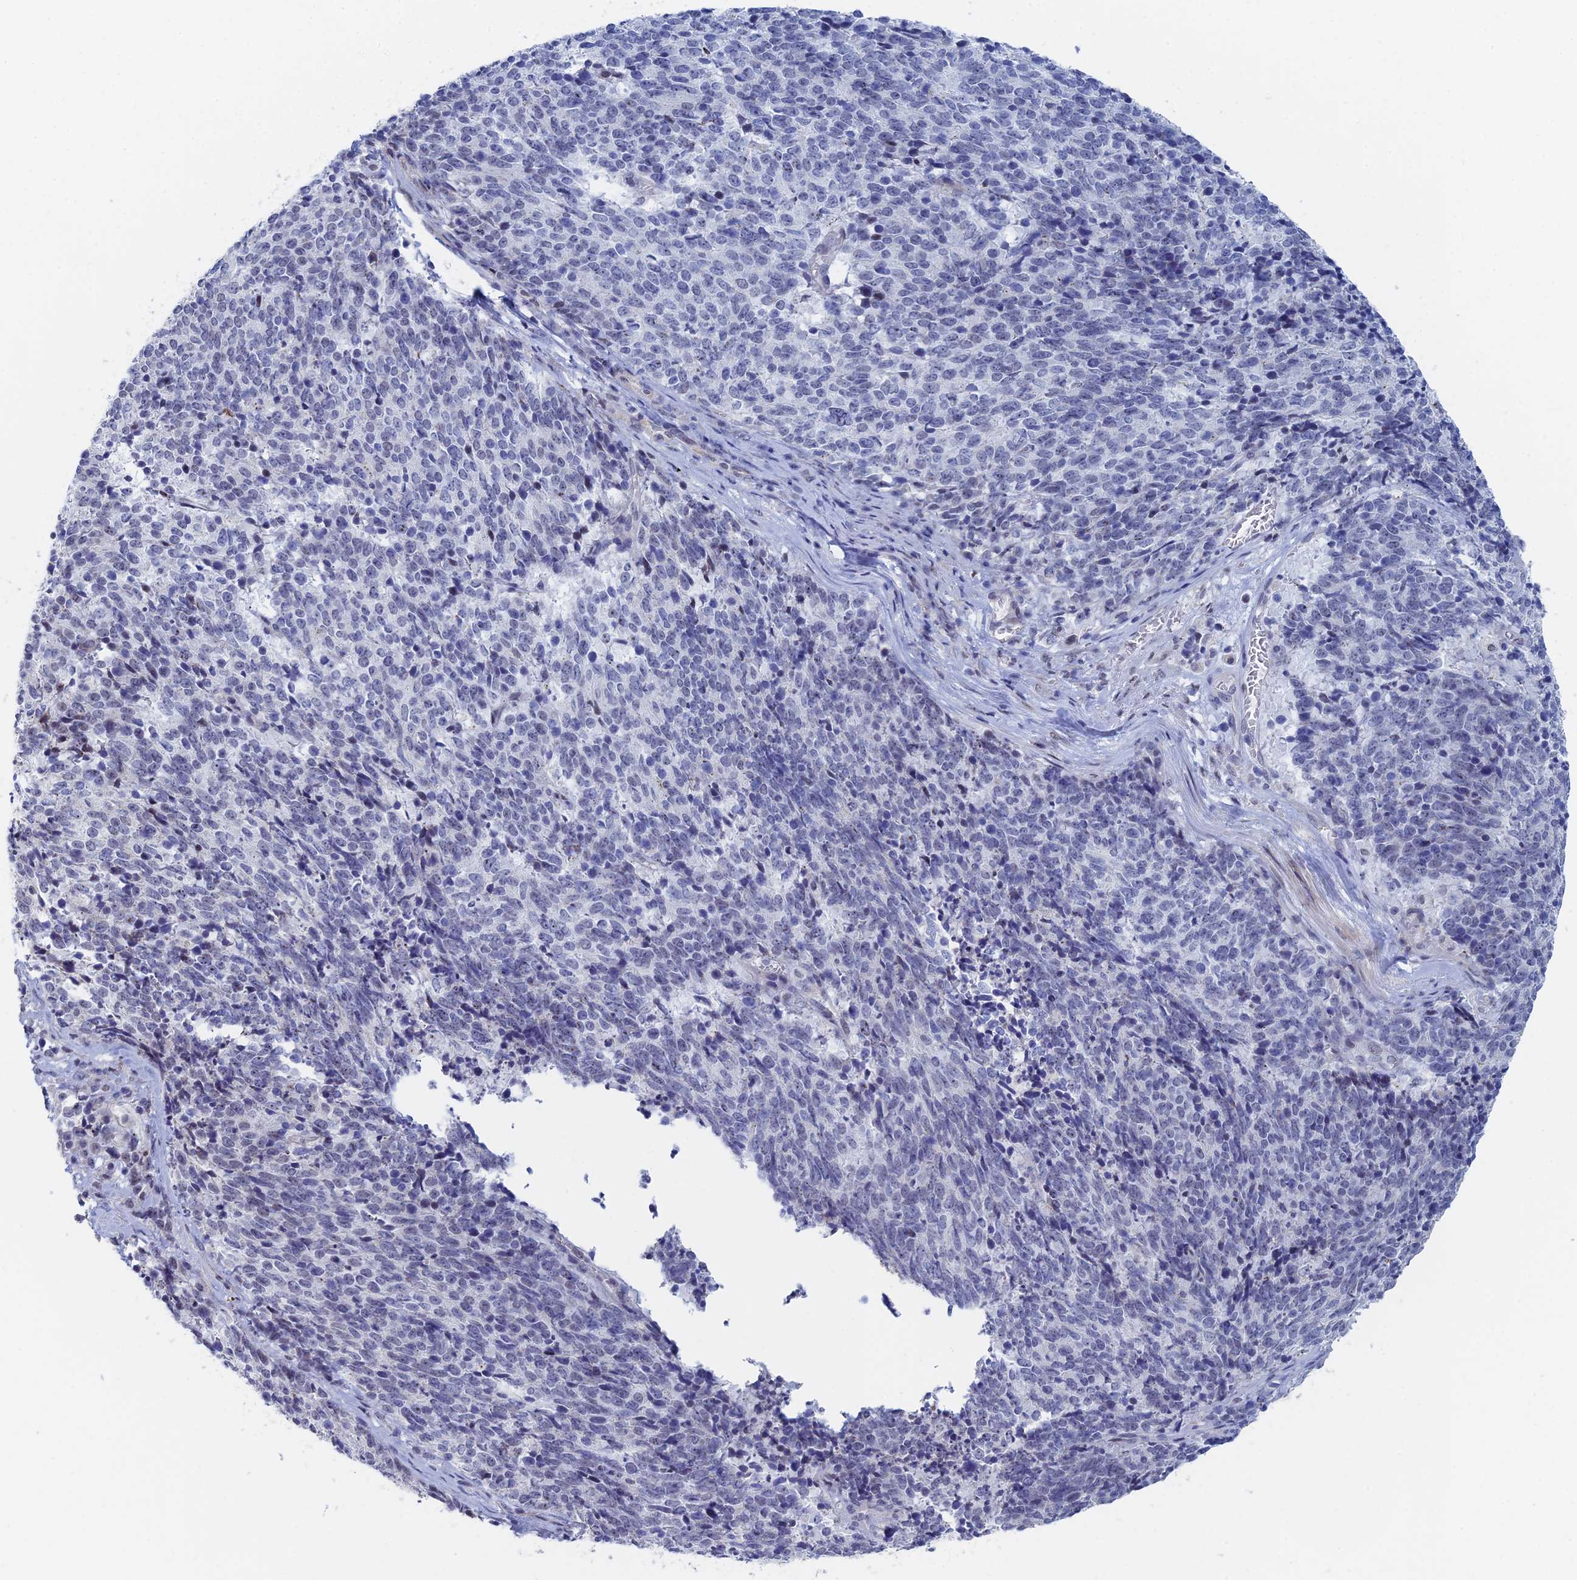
{"staining": {"intensity": "negative", "quantity": "none", "location": "none"}, "tissue": "cervical cancer", "cell_type": "Tumor cells", "image_type": "cancer", "snomed": [{"axis": "morphology", "description": "Squamous cell carcinoma, NOS"}, {"axis": "topography", "description": "Cervix"}], "caption": "Human cervical cancer stained for a protein using immunohistochemistry demonstrates no staining in tumor cells.", "gene": "GMNC", "patient": {"sex": "female", "age": 29}}